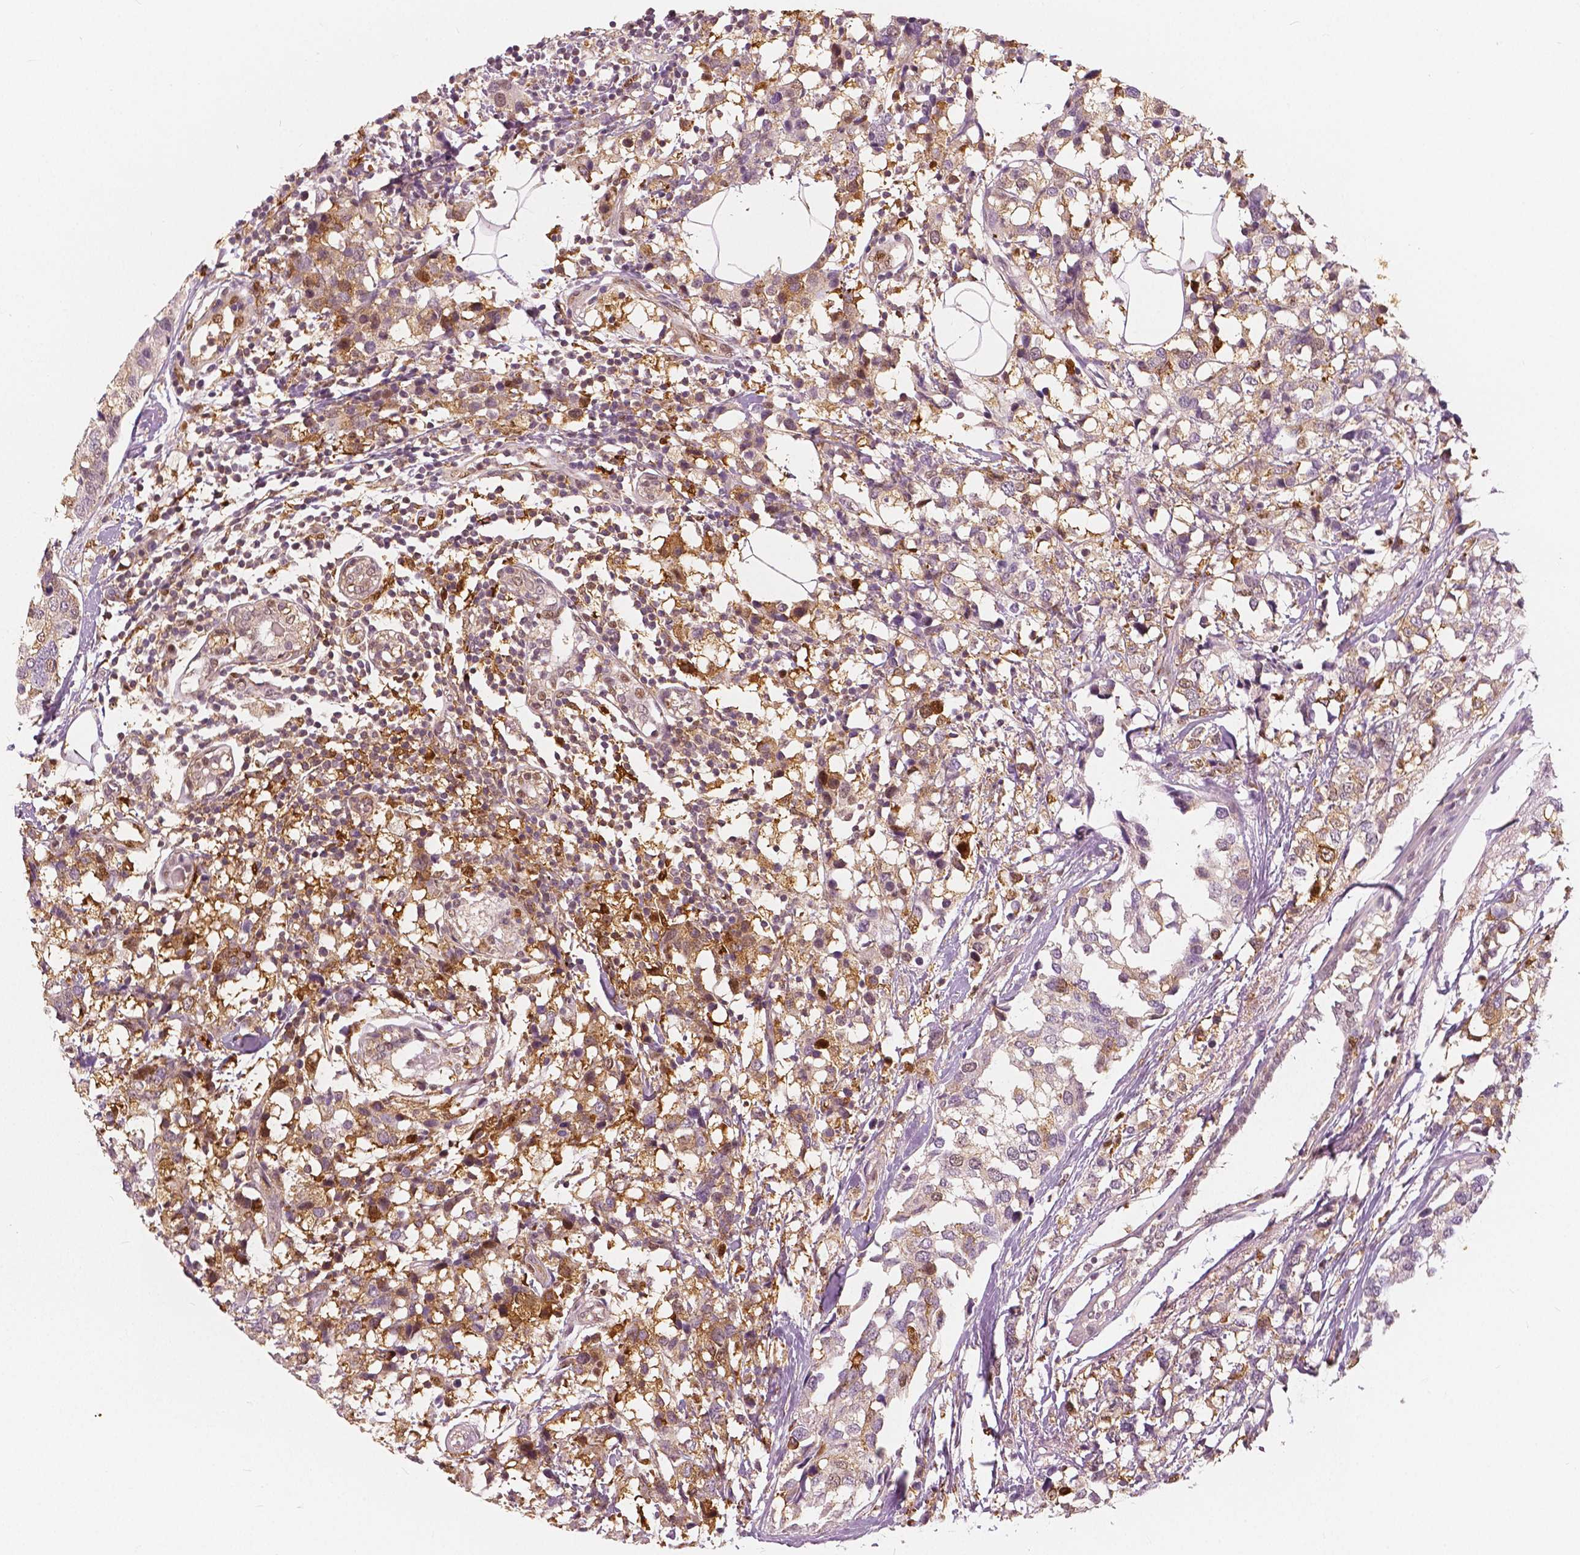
{"staining": {"intensity": "moderate", "quantity": "25%-75%", "location": "cytoplasmic/membranous,nuclear"}, "tissue": "breast cancer", "cell_type": "Tumor cells", "image_type": "cancer", "snomed": [{"axis": "morphology", "description": "Lobular carcinoma"}, {"axis": "topography", "description": "Breast"}], "caption": "Breast cancer (lobular carcinoma) stained with immunohistochemistry (IHC) reveals moderate cytoplasmic/membranous and nuclear expression in about 25%-75% of tumor cells.", "gene": "SQSTM1", "patient": {"sex": "female", "age": 59}}